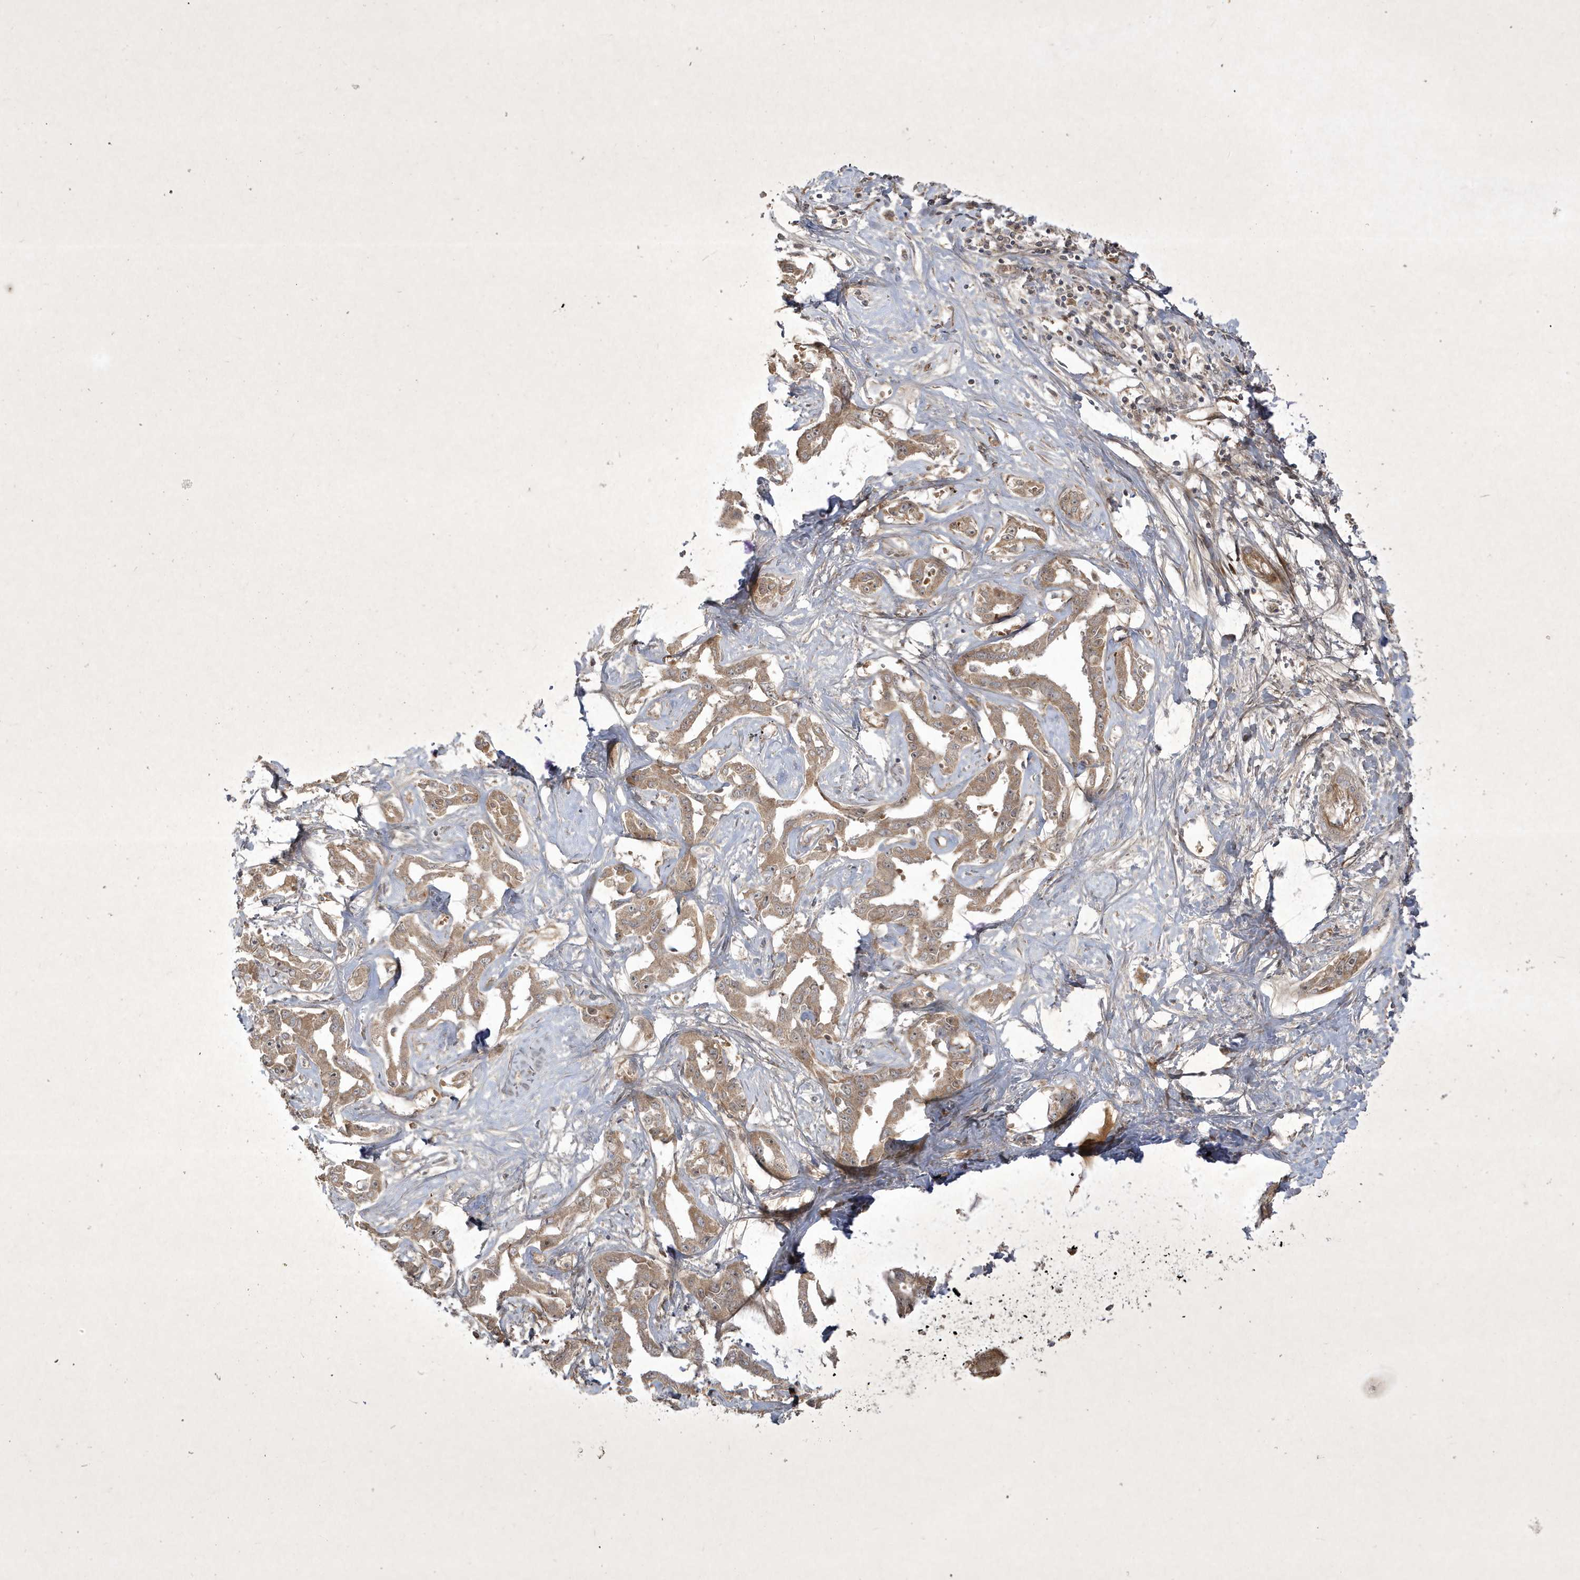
{"staining": {"intensity": "moderate", "quantity": ">75%", "location": "cytoplasmic/membranous"}, "tissue": "liver cancer", "cell_type": "Tumor cells", "image_type": "cancer", "snomed": [{"axis": "morphology", "description": "Cholangiocarcinoma"}, {"axis": "topography", "description": "Liver"}], "caption": "This is an image of IHC staining of cholangiocarcinoma (liver), which shows moderate staining in the cytoplasmic/membranous of tumor cells.", "gene": "FAM83C", "patient": {"sex": "male", "age": 59}}